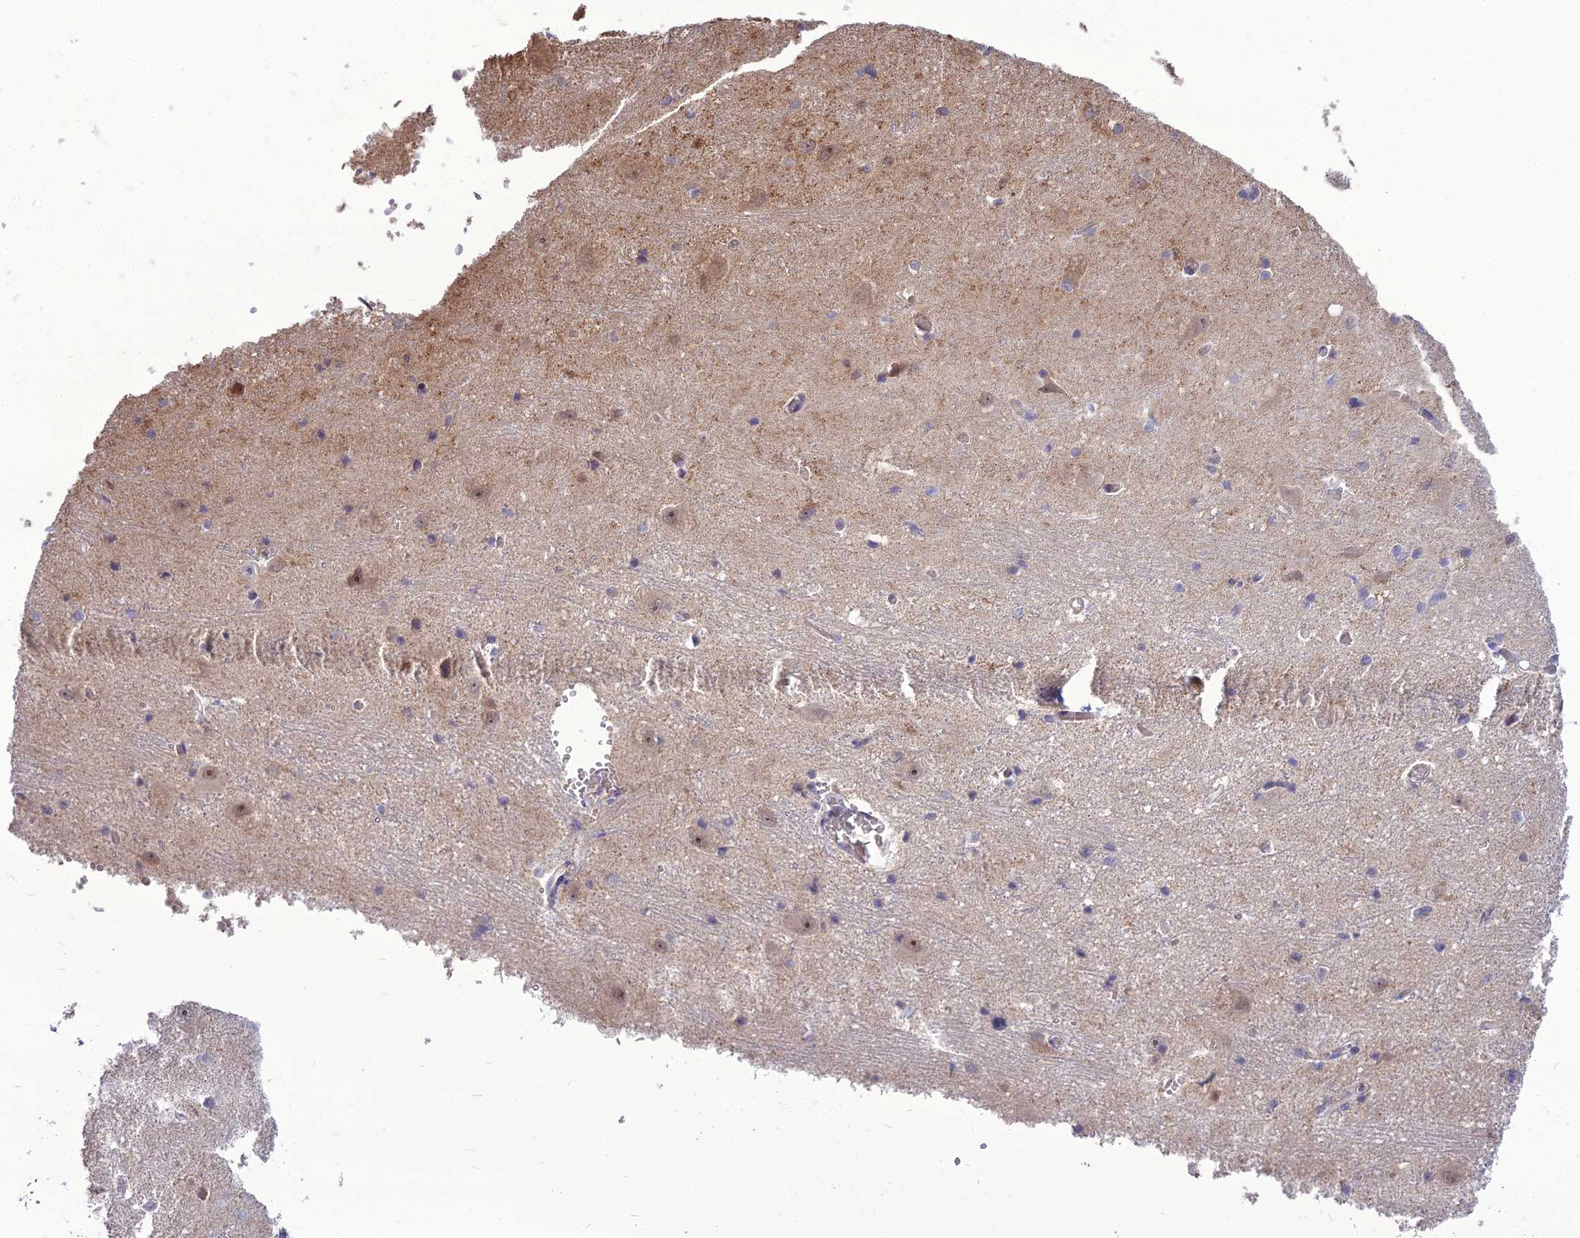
{"staining": {"intensity": "moderate", "quantity": "<25%", "location": "nuclear"}, "tissue": "caudate", "cell_type": "Glial cells", "image_type": "normal", "snomed": [{"axis": "morphology", "description": "Normal tissue, NOS"}, {"axis": "topography", "description": "Lateral ventricle wall"}], "caption": "A high-resolution image shows IHC staining of unremarkable caudate, which displays moderate nuclear positivity in about <25% of glial cells. (Stains: DAB in brown, nuclei in blue, Microscopy: brightfield microscopy at high magnification).", "gene": "TSPYL2", "patient": {"sex": "male", "age": 37}}